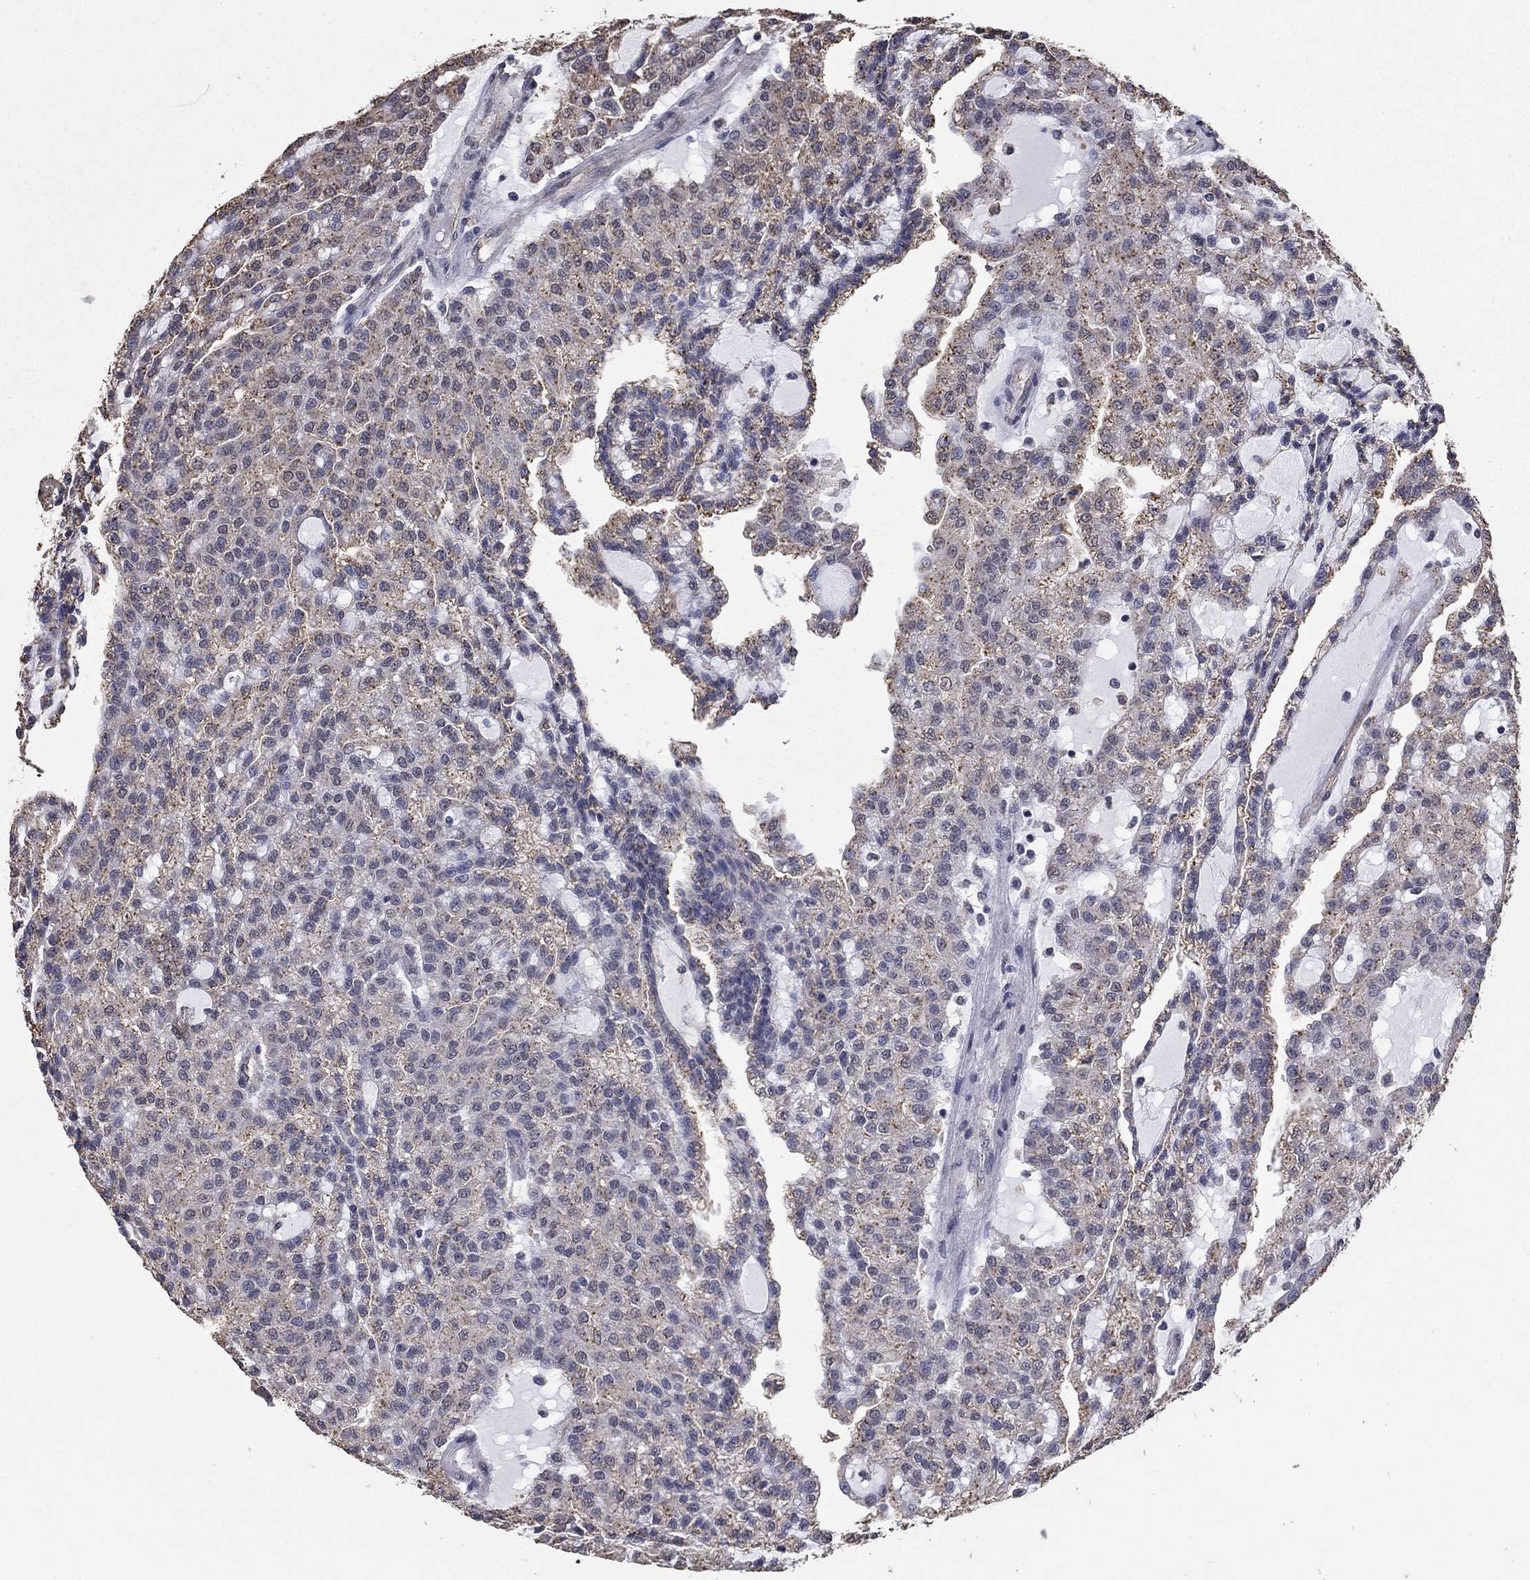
{"staining": {"intensity": "negative", "quantity": "none", "location": "none"}, "tissue": "renal cancer", "cell_type": "Tumor cells", "image_type": "cancer", "snomed": [{"axis": "morphology", "description": "Adenocarcinoma, NOS"}, {"axis": "topography", "description": "Kidney"}], "caption": "Tumor cells show no significant protein positivity in renal cancer.", "gene": "MFAP3L", "patient": {"sex": "male", "age": 63}}